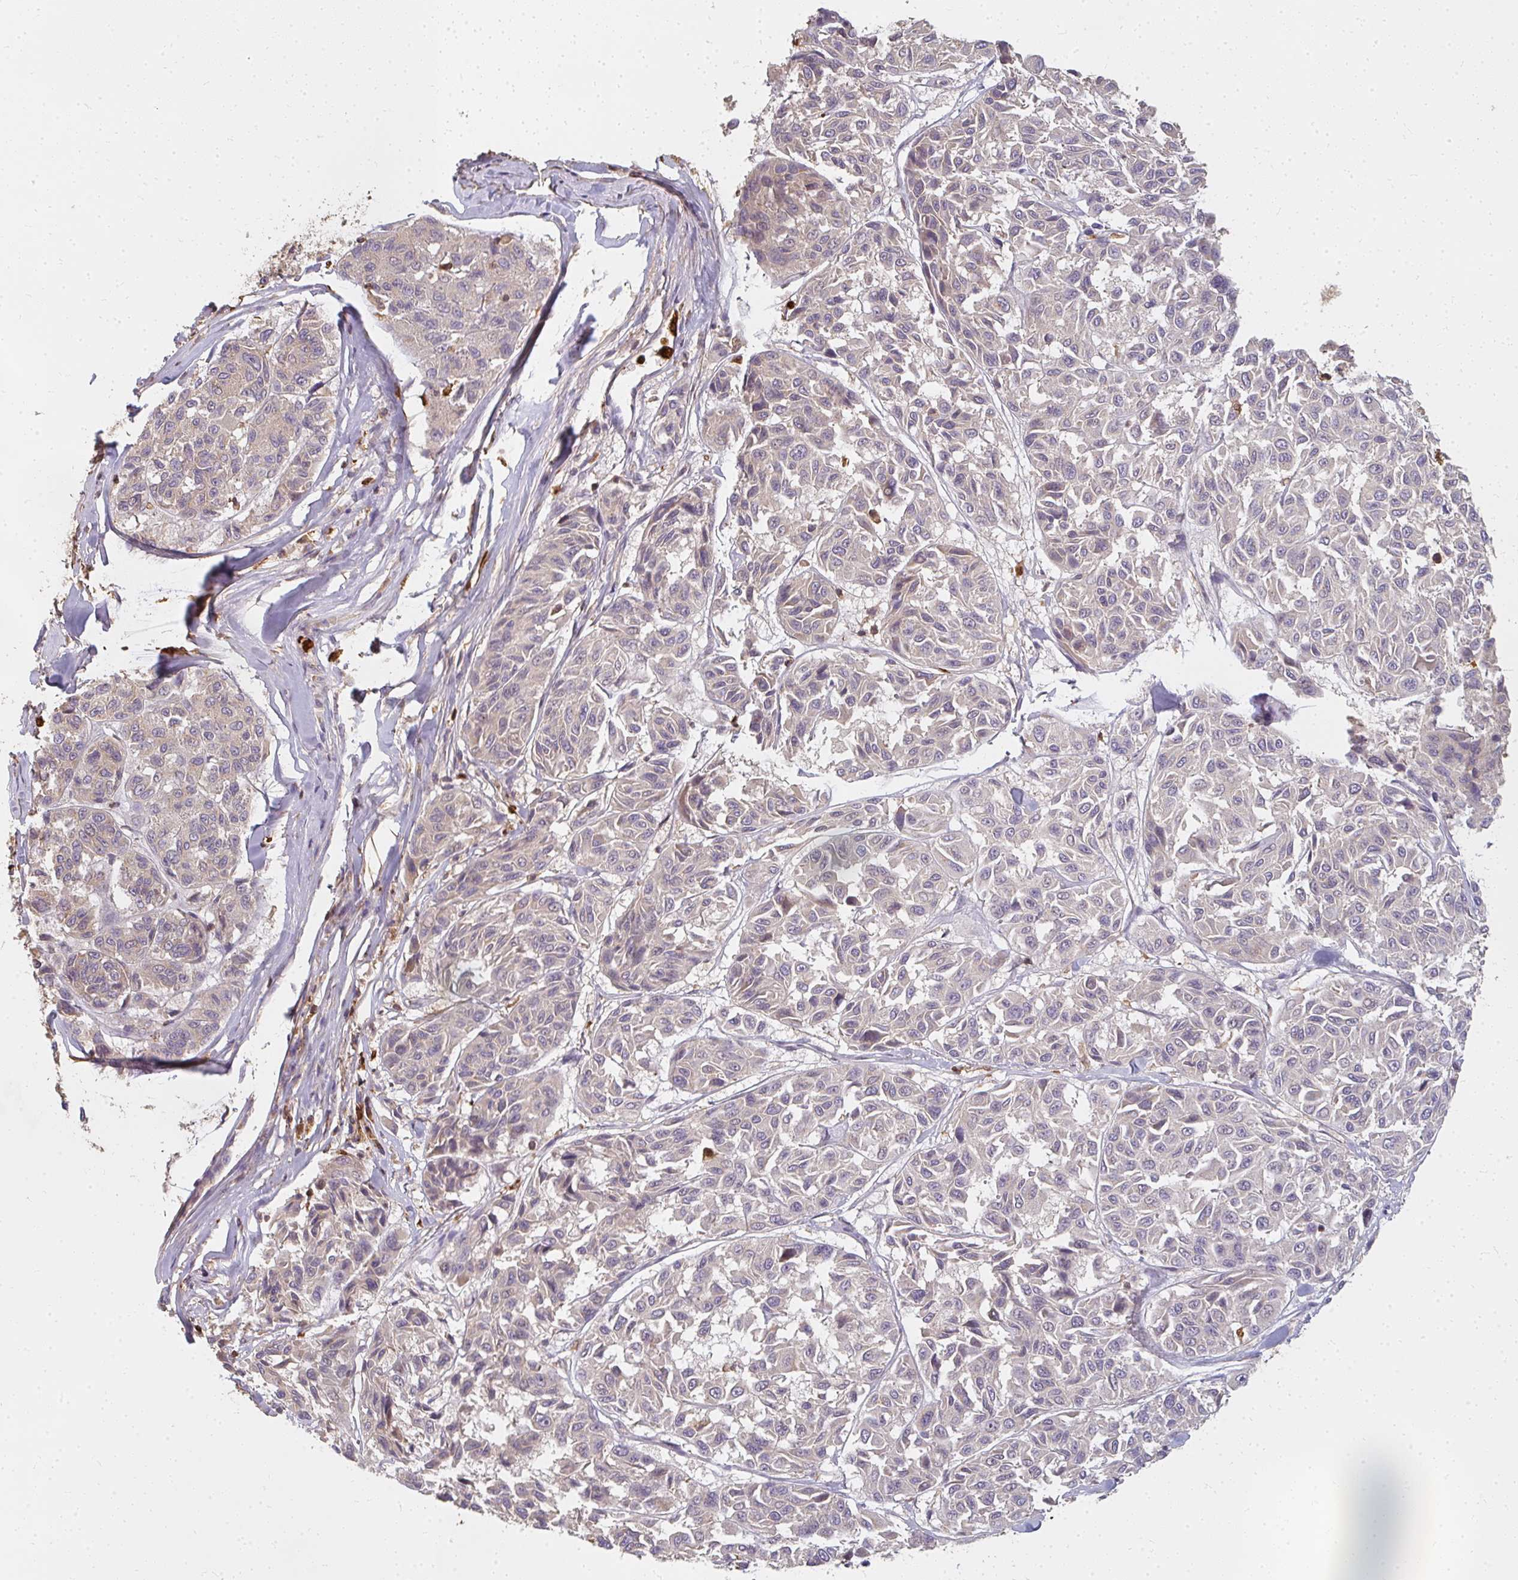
{"staining": {"intensity": "weak", "quantity": "<25%", "location": "cytoplasmic/membranous"}, "tissue": "melanoma", "cell_type": "Tumor cells", "image_type": "cancer", "snomed": [{"axis": "morphology", "description": "Malignant melanoma, NOS"}, {"axis": "topography", "description": "Skin"}], "caption": "A histopathology image of human malignant melanoma is negative for staining in tumor cells.", "gene": "CNTRL", "patient": {"sex": "female", "age": 66}}